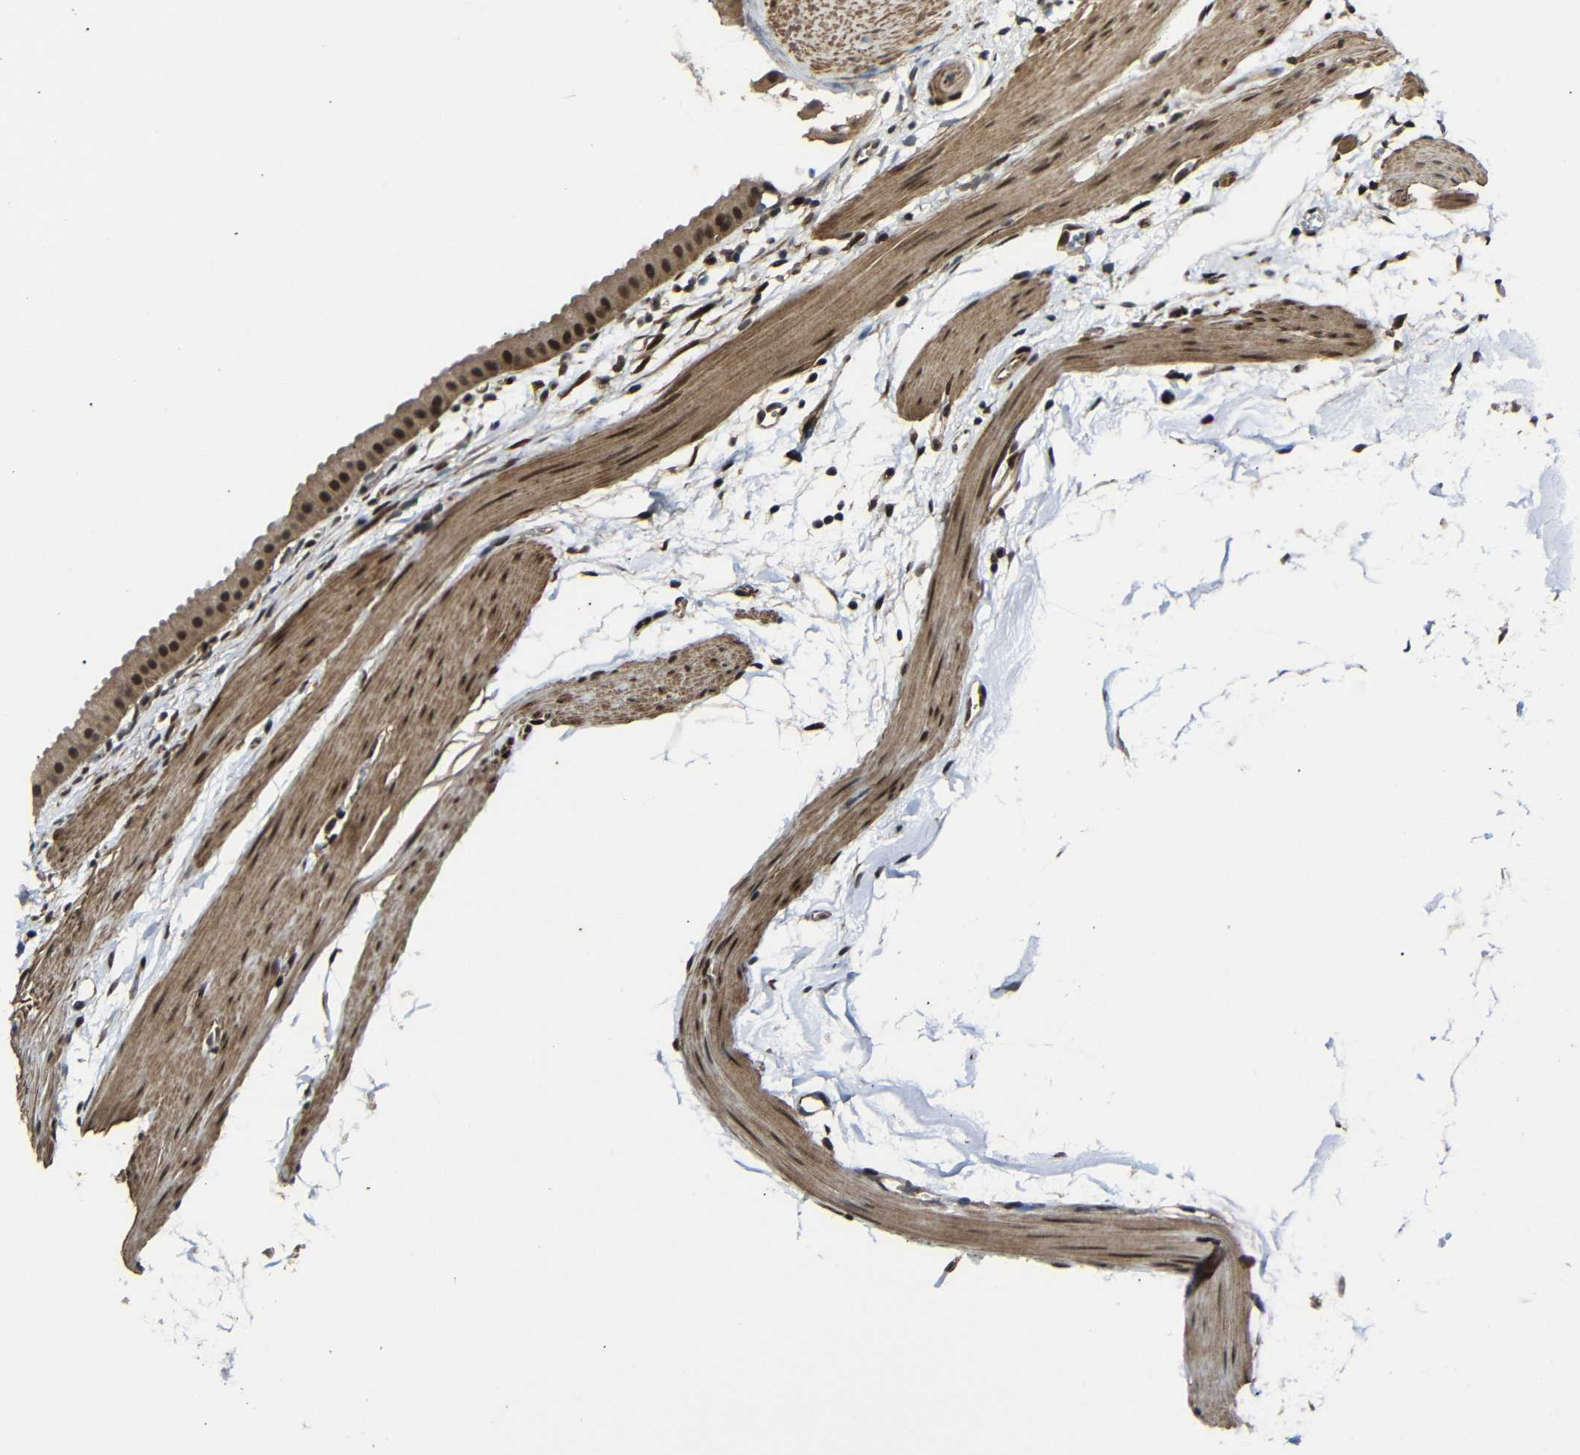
{"staining": {"intensity": "strong", "quantity": ">75%", "location": "cytoplasmic/membranous,nuclear"}, "tissue": "gallbladder", "cell_type": "Glandular cells", "image_type": "normal", "snomed": [{"axis": "morphology", "description": "Normal tissue, NOS"}, {"axis": "topography", "description": "Gallbladder"}], "caption": "Immunohistochemical staining of unremarkable human gallbladder demonstrates strong cytoplasmic/membranous,nuclear protein positivity in approximately >75% of glandular cells.", "gene": "TBX2", "patient": {"sex": "female", "age": 64}}